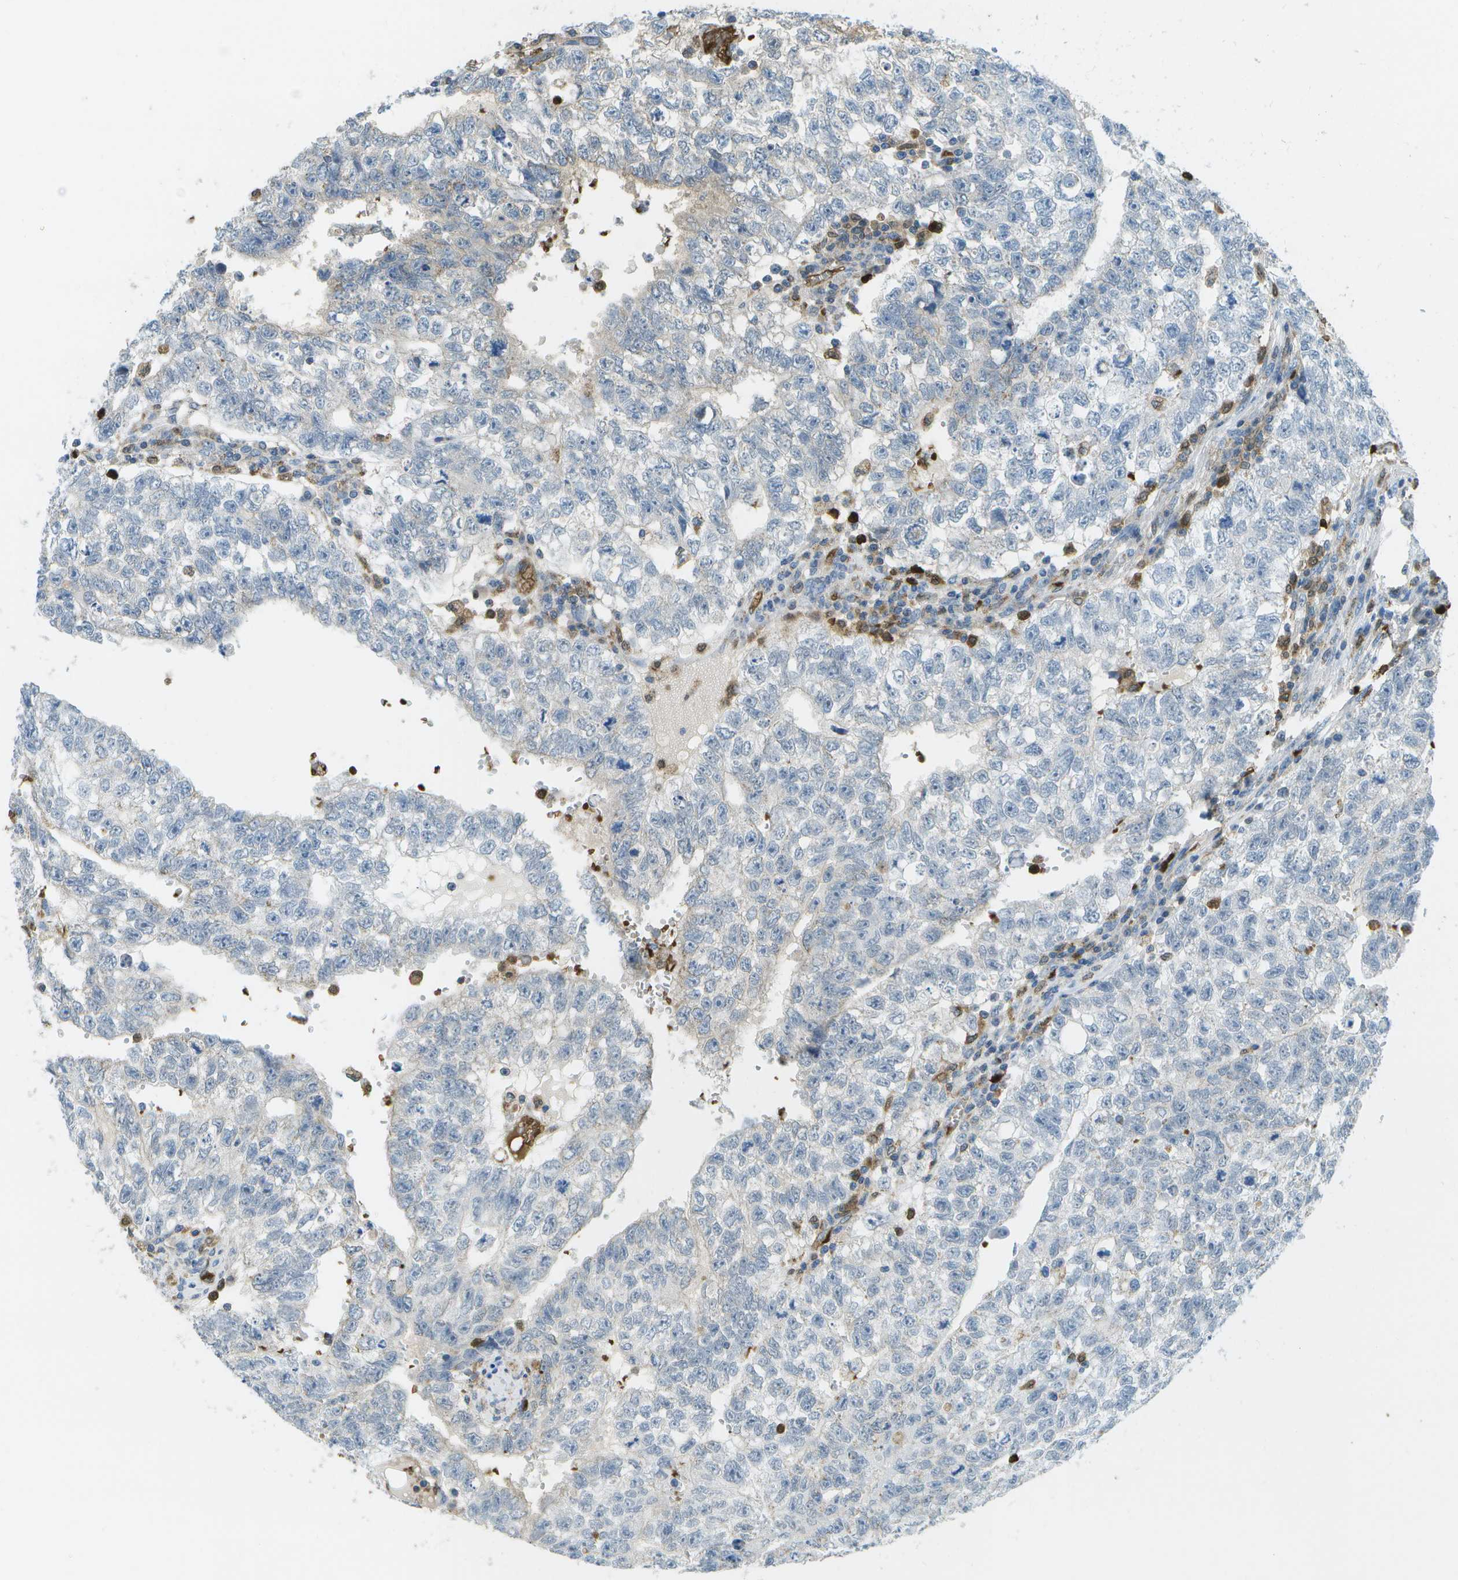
{"staining": {"intensity": "negative", "quantity": "none", "location": "none"}, "tissue": "testis cancer", "cell_type": "Tumor cells", "image_type": "cancer", "snomed": [{"axis": "morphology", "description": "Seminoma, NOS"}, {"axis": "morphology", "description": "Carcinoma, Embryonal, NOS"}, {"axis": "topography", "description": "Testis"}], "caption": "Tumor cells show no significant protein positivity in testis cancer. (DAB (3,3'-diaminobenzidine) IHC with hematoxylin counter stain).", "gene": "CACHD1", "patient": {"sex": "male", "age": 38}}